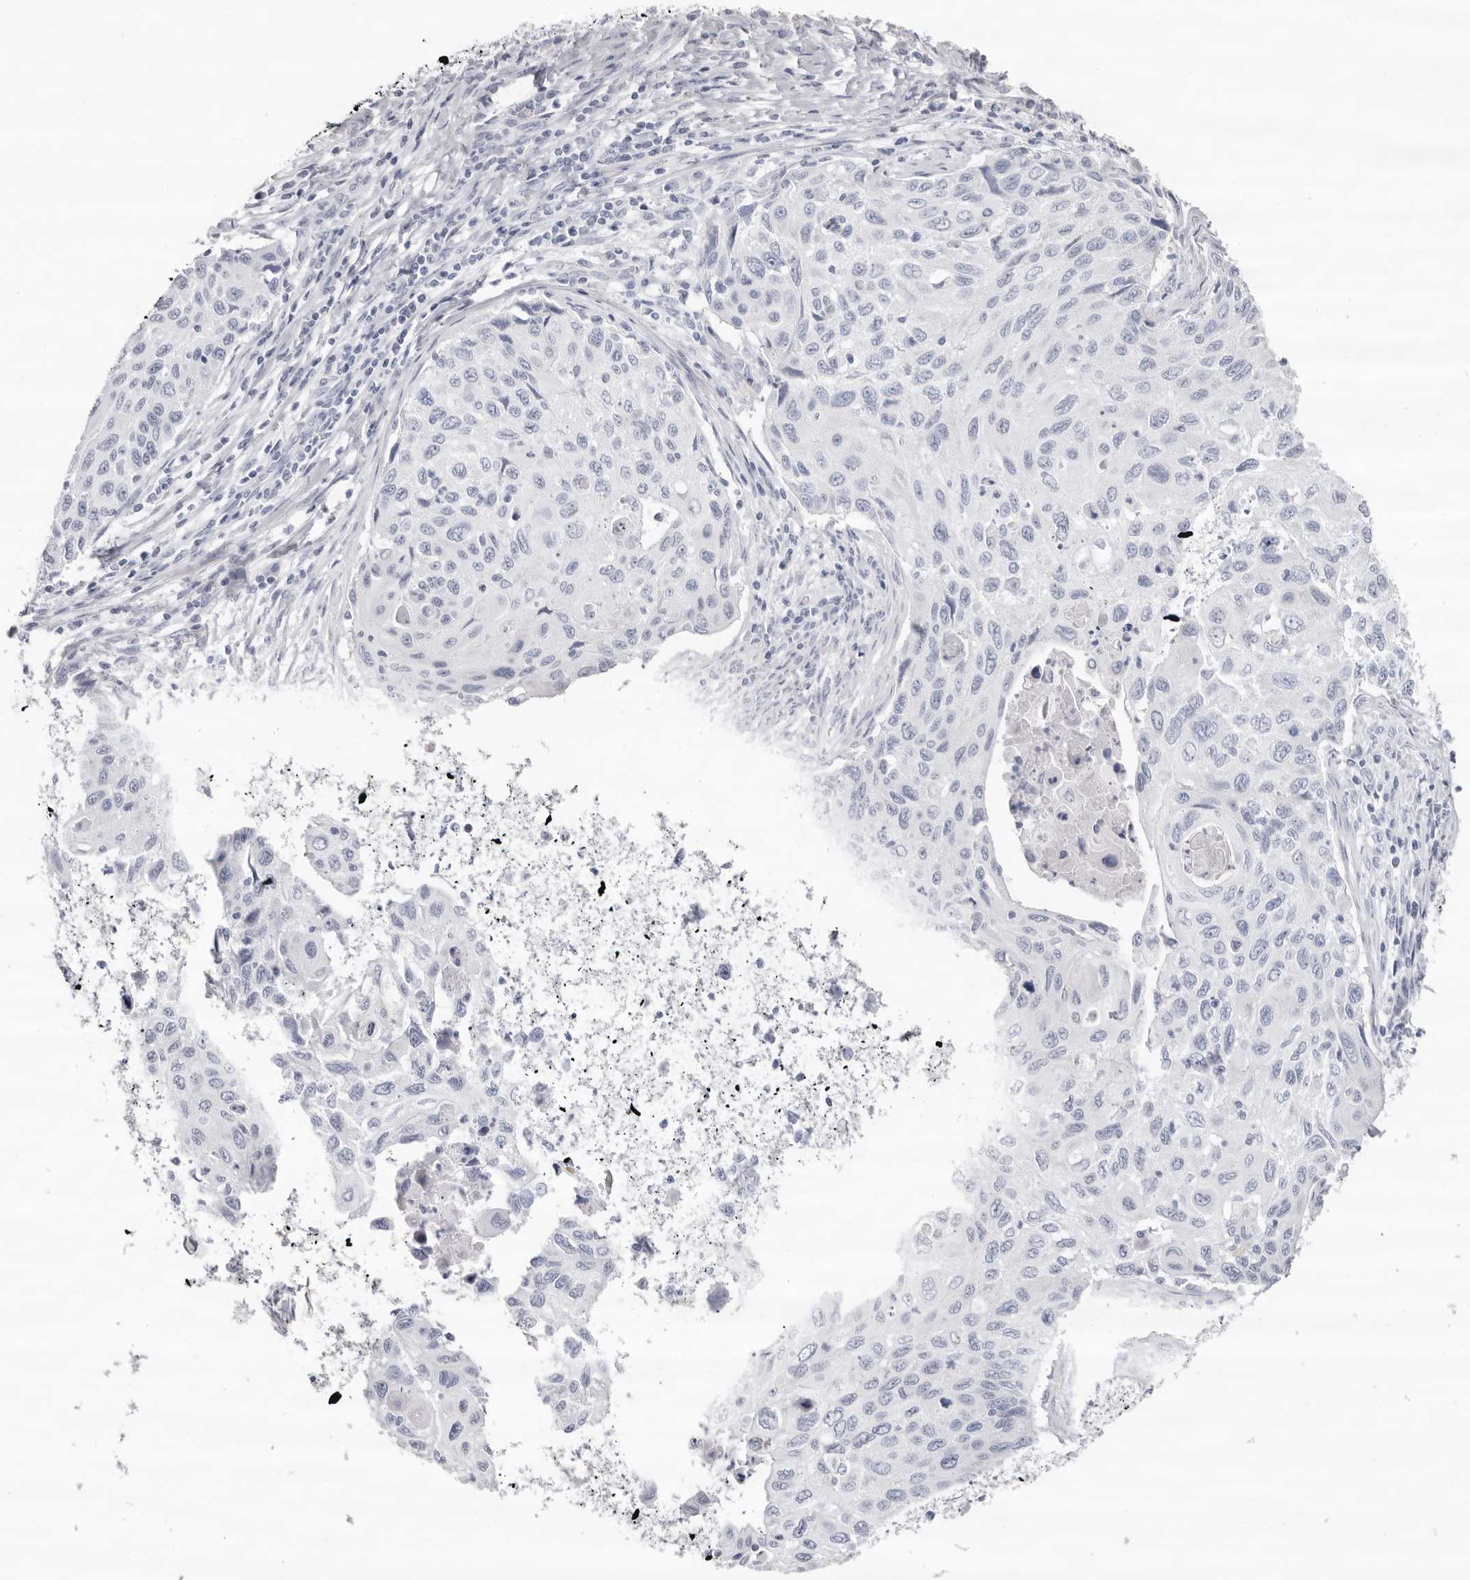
{"staining": {"intensity": "negative", "quantity": "none", "location": "none"}, "tissue": "cervical cancer", "cell_type": "Tumor cells", "image_type": "cancer", "snomed": [{"axis": "morphology", "description": "Squamous cell carcinoma, NOS"}, {"axis": "topography", "description": "Cervix"}], "caption": "A histopathology image of squamous cell carcinoma (cervical) stained for a protein shows no brown staining in tumor cells.", "gene": "LPO", "patient": {"sex": "female", "age": 70}}